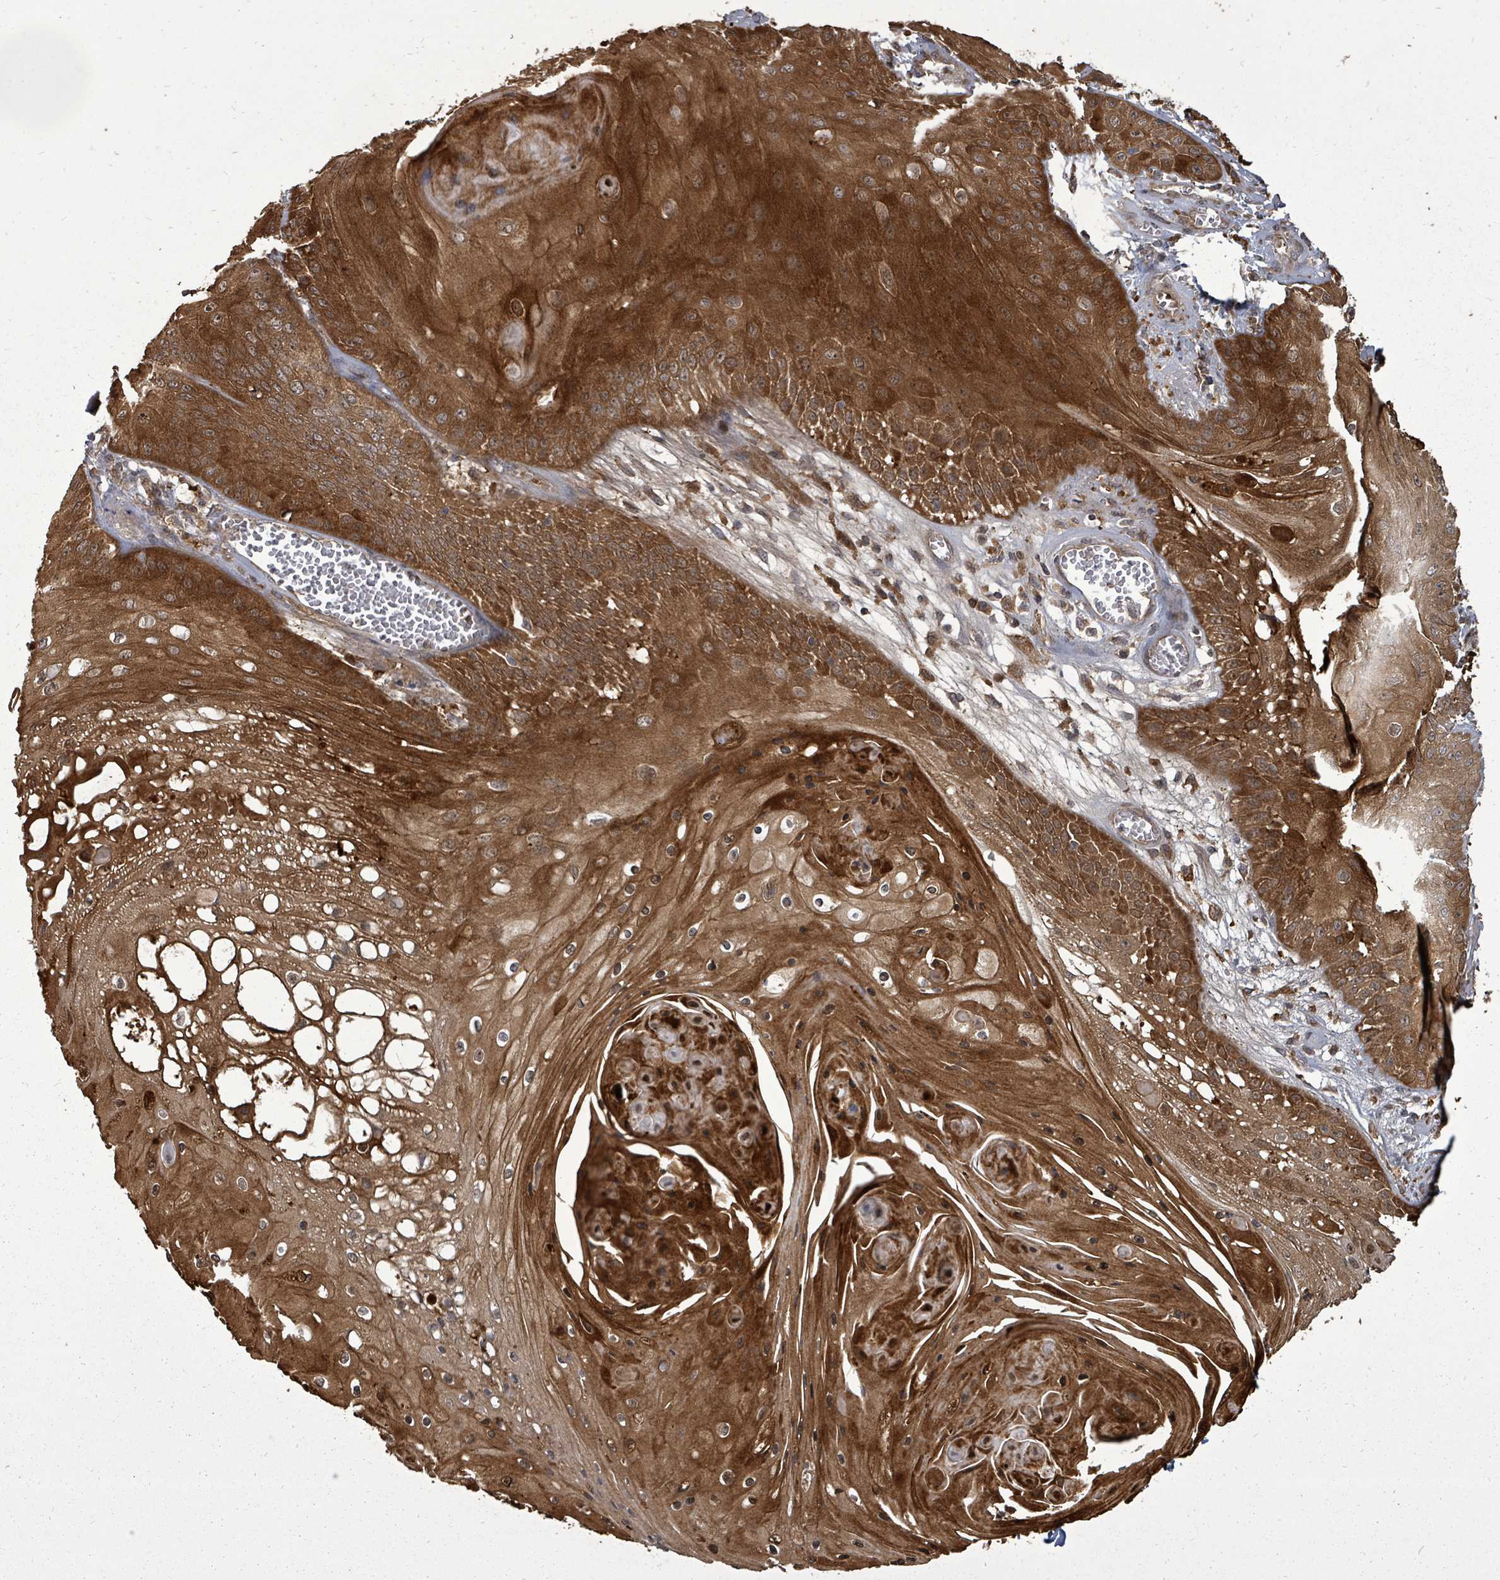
{"staining": {"intensity": "strong", "quantity": ">75%", "location": "cytoplasmic/membranous"}, "tissue": "skin cancer", "cell_type": "Tumor cells", "image_type": "cancer", "snomed": [{"axis": "morphology", "description": "Squamous cell carcinoma, NOS"}, {"axis": "topography", "description": "Skin"}], "caption": "Protein staining of squamous cell carcinoma (skin) tissue displays strong cytoplasmic/membranous positivity in about >75% of tumor cells.", "gene": "EIF3C", "patient": {"sex": "male", "age": 70}}